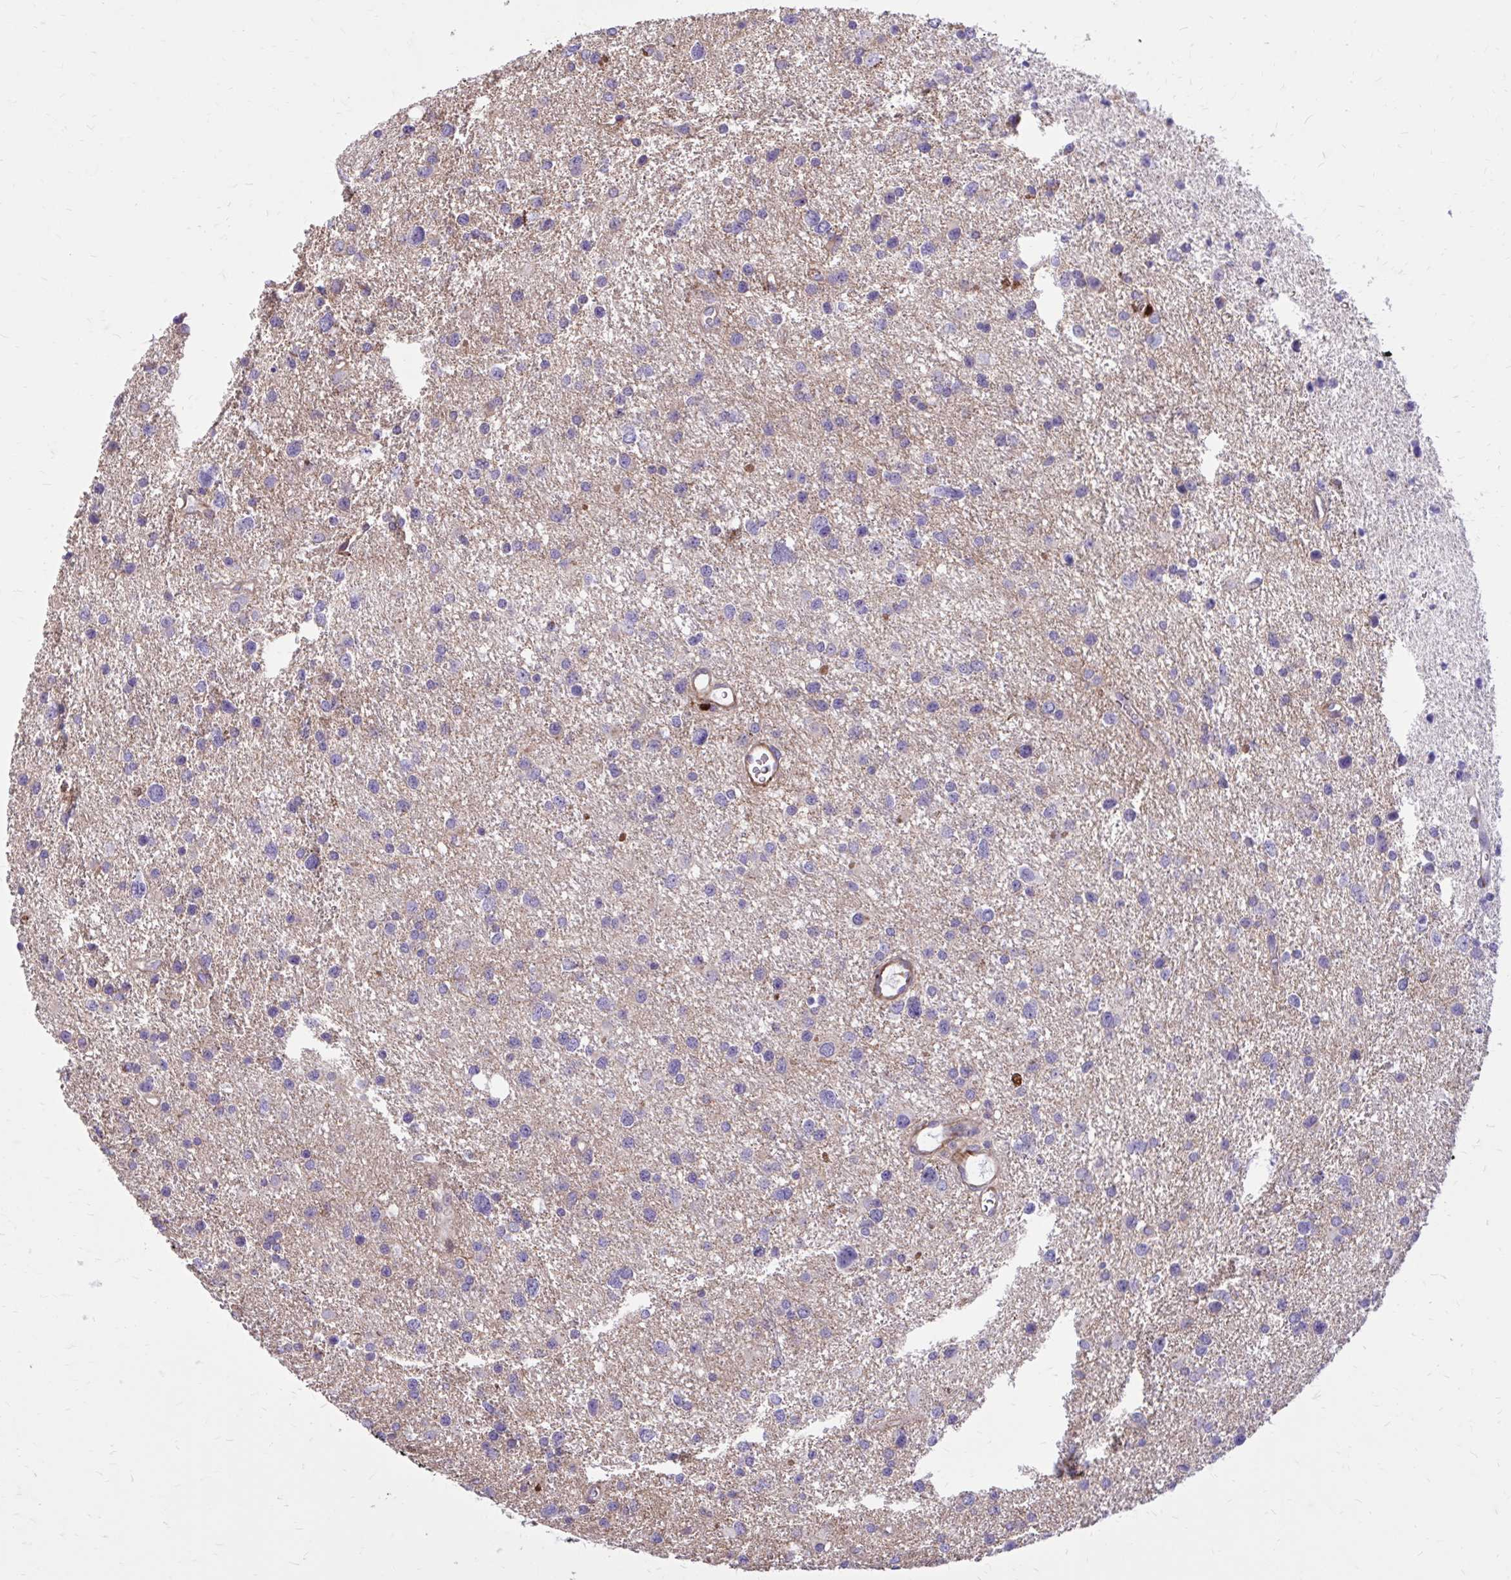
{"staining": {"intensity": "negative", "quantity": "none", "location": "none"}, "tissue": "glioma", "cell_type": "Tumor cells", "image_type": "cancer", "snomed": [{"axis": "morphology", "description": "Glioma, malignant, Low grade"}, {"axis": "topography", "description": "Brain"}], "caption": "Immunohistochemistry photomicrograph of neoplastic tissue: malignant low-grade glioma stained with DAB (3,3'-diaminobenzidine) exhibits no significant protein positivity in tumor cells.", "gene": "FAP", "patient": {"sex": "female", "age": 55}}